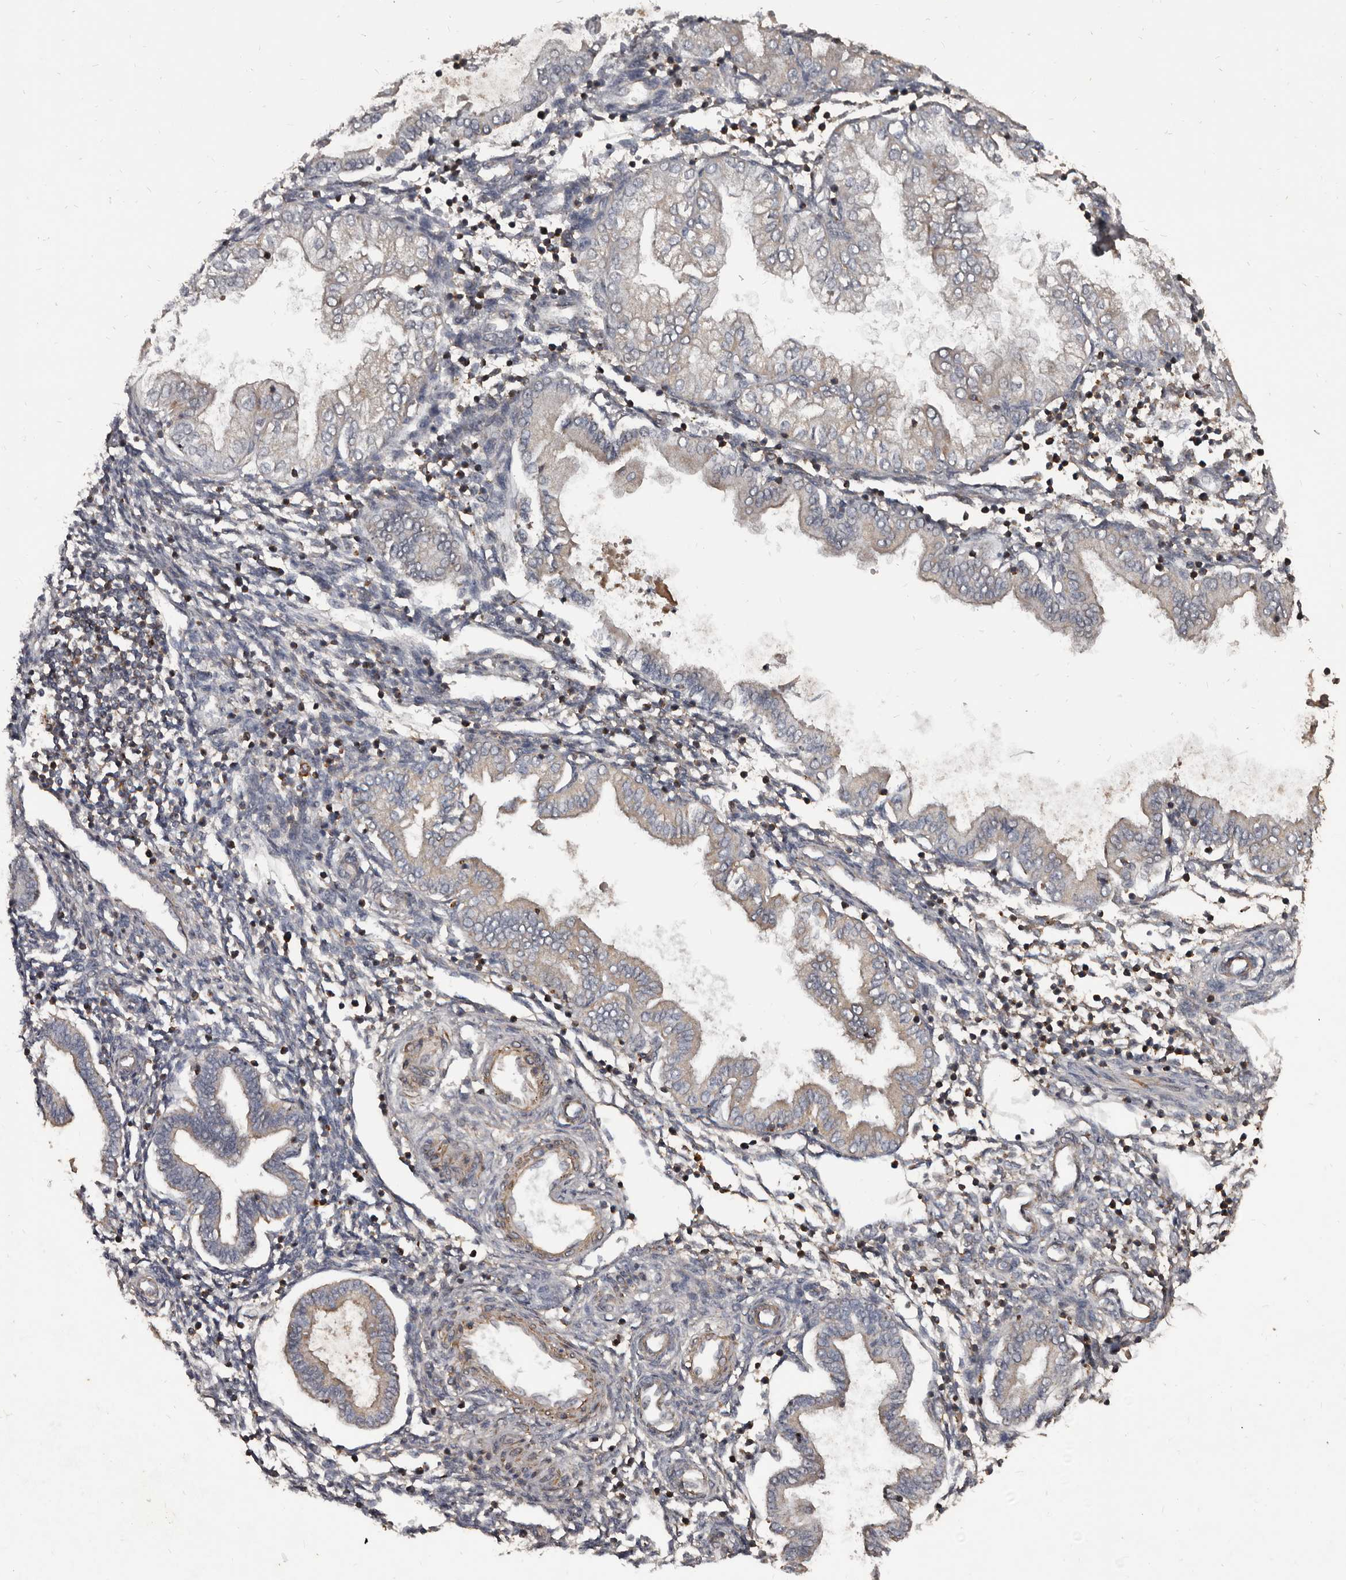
{"staining": {"intensity": "weak", "quantity": "<25%", "location": "cytoplasmic/membranous"}, "tissue": "endometrium", "cell_type": "Cells in endometrial stroma", "image_type": "normal", "snomed": [{"axis": "morphology", "description": "Normal tissue, NOS"}, {"axis": "topography", "description": "Endometrium"}], "caption": "Cells in endometrial stroma are negative for brown protein staining in benign endometrium. (DAB immunohistochemistry visualized using brightfield microscopy, high magnification).", "gene": "GREB1", "patient": {"sex": "female", "age": 53}}